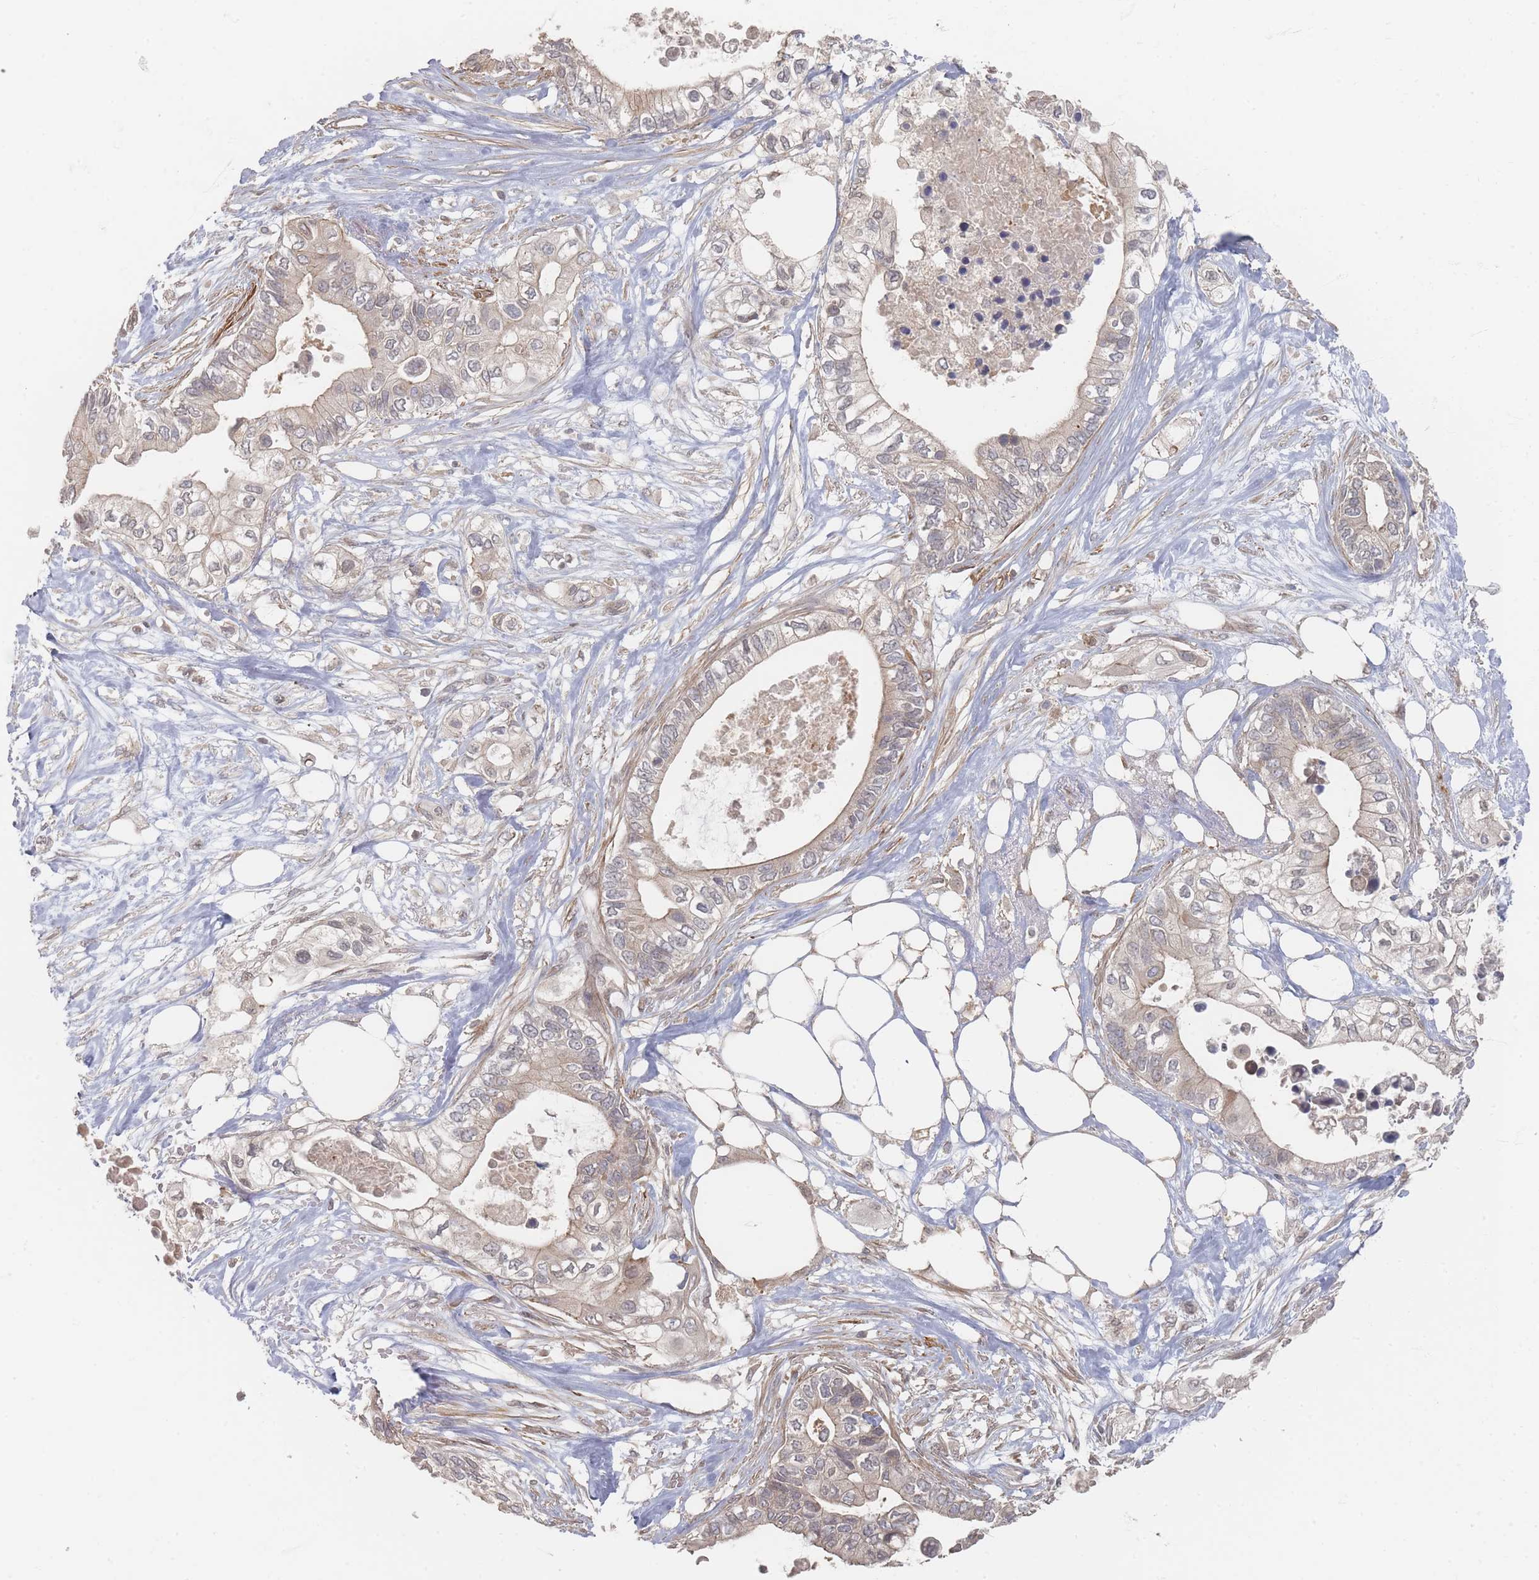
{"staining": {"intensity": "weak", "quantity": "<25%", "location": "cytoplasmic/membranous"}, "tissue": "pancreatic cancer", "cell_type": "Tumor cells", "image_type": "cancer", "snomed": [{"axis": "morphology", "description": "Adenocarcinoma, NOS"}, {"axis": "topography", "description": "Pancreas"}], "caption": "Image shows no significant protein staining in tumor cells of adenocarcinoma (pancreatic).", "gene": "GLE1", "patient": {"sex": "female", "age": 63}}